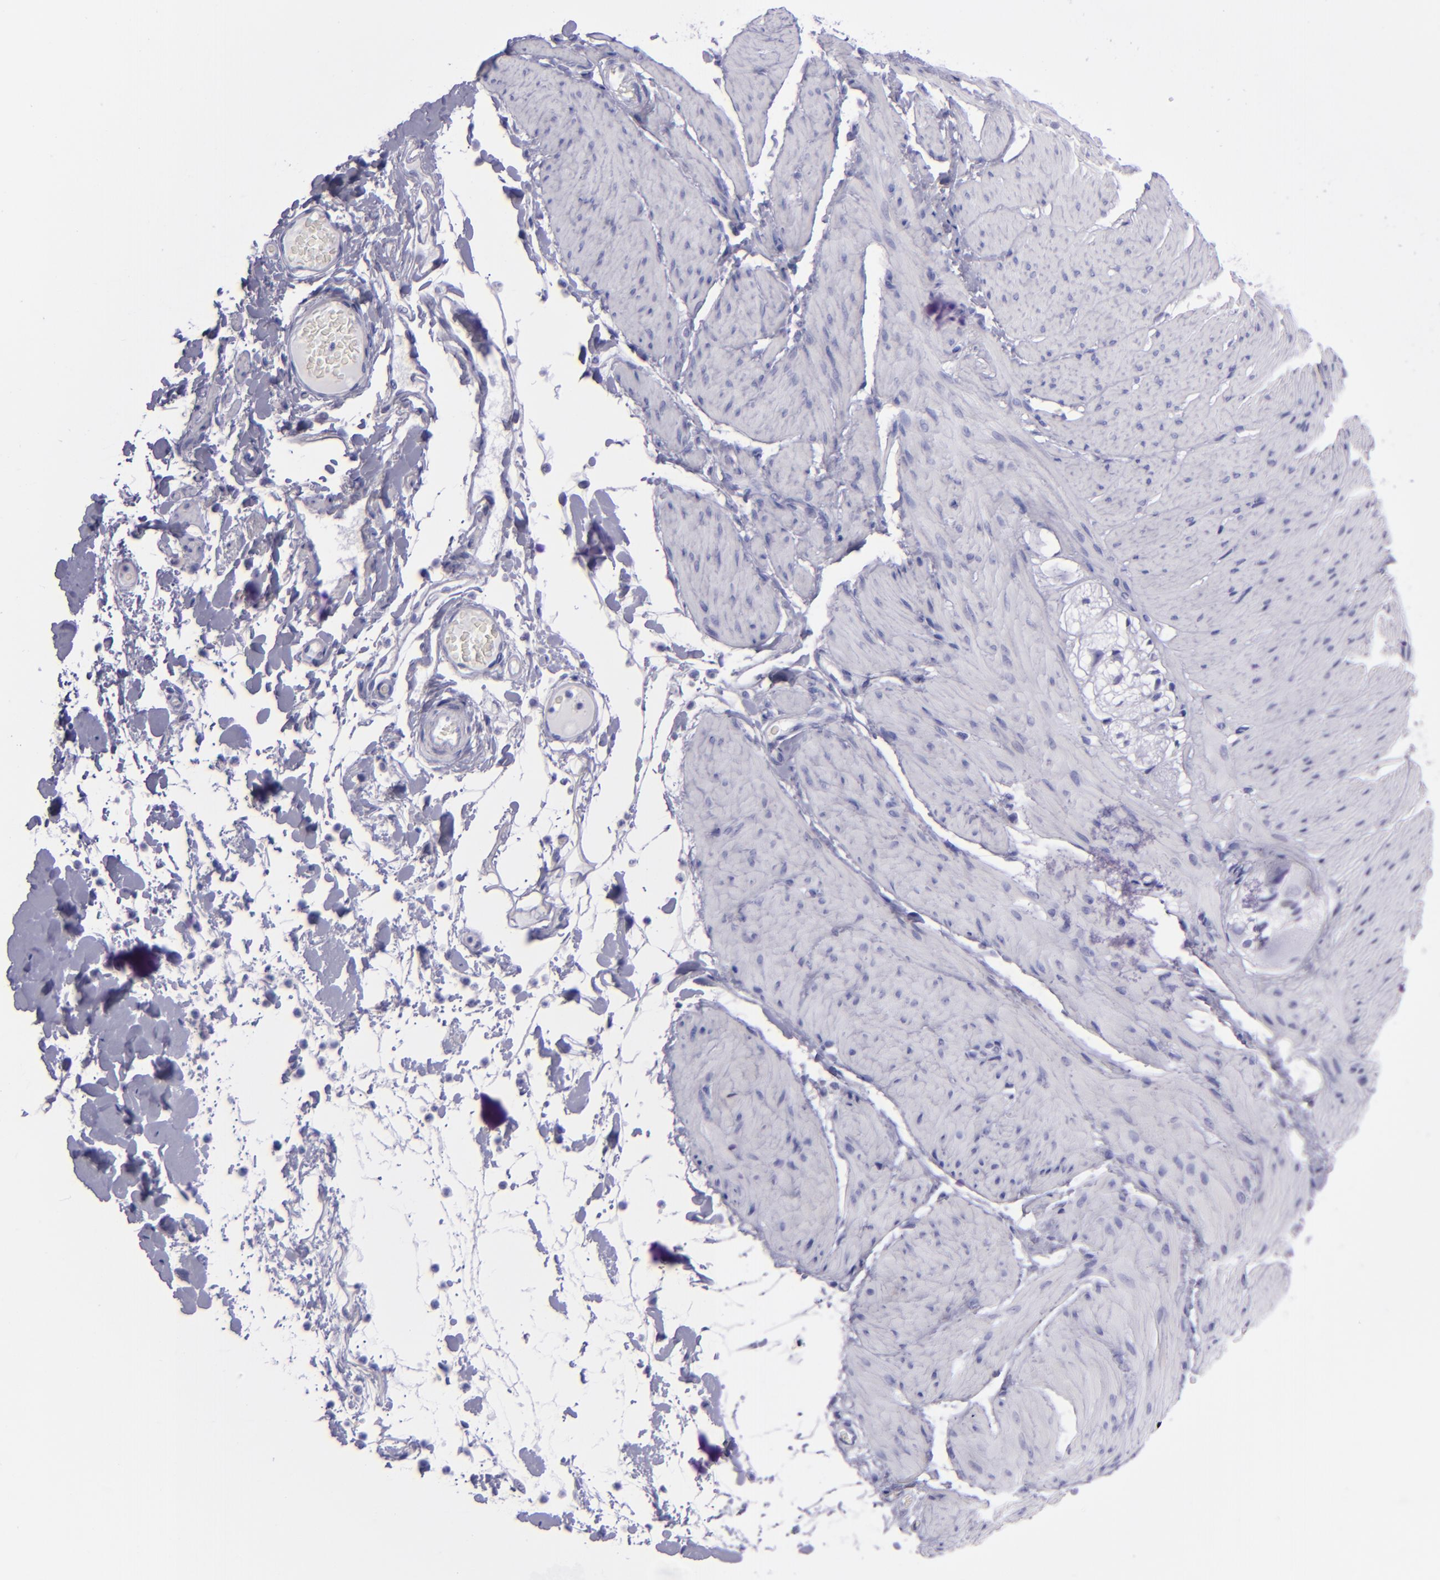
{"staining": {"intensity": "negative", "quantity": "none", "location": "none"}, "tissue": "smooth muscle", "cell_type": "Smooth muscle cells", "image_type": "normal", "snomed": [{"axis": "morphology", "description": "Normal tissue, NOS"}, {"axis": "topography", "description": "Smooth muscle"}, {"axis": "topography", "description": "Colon"}], "caption": "Immunohistochemistry image of unremarkable smooth muscle stained for a protein (brown), which exhibits no positivity in smooth muscle cells.", "gene": "TOP2A", "patient": {"sex": "male", "age": 67}}